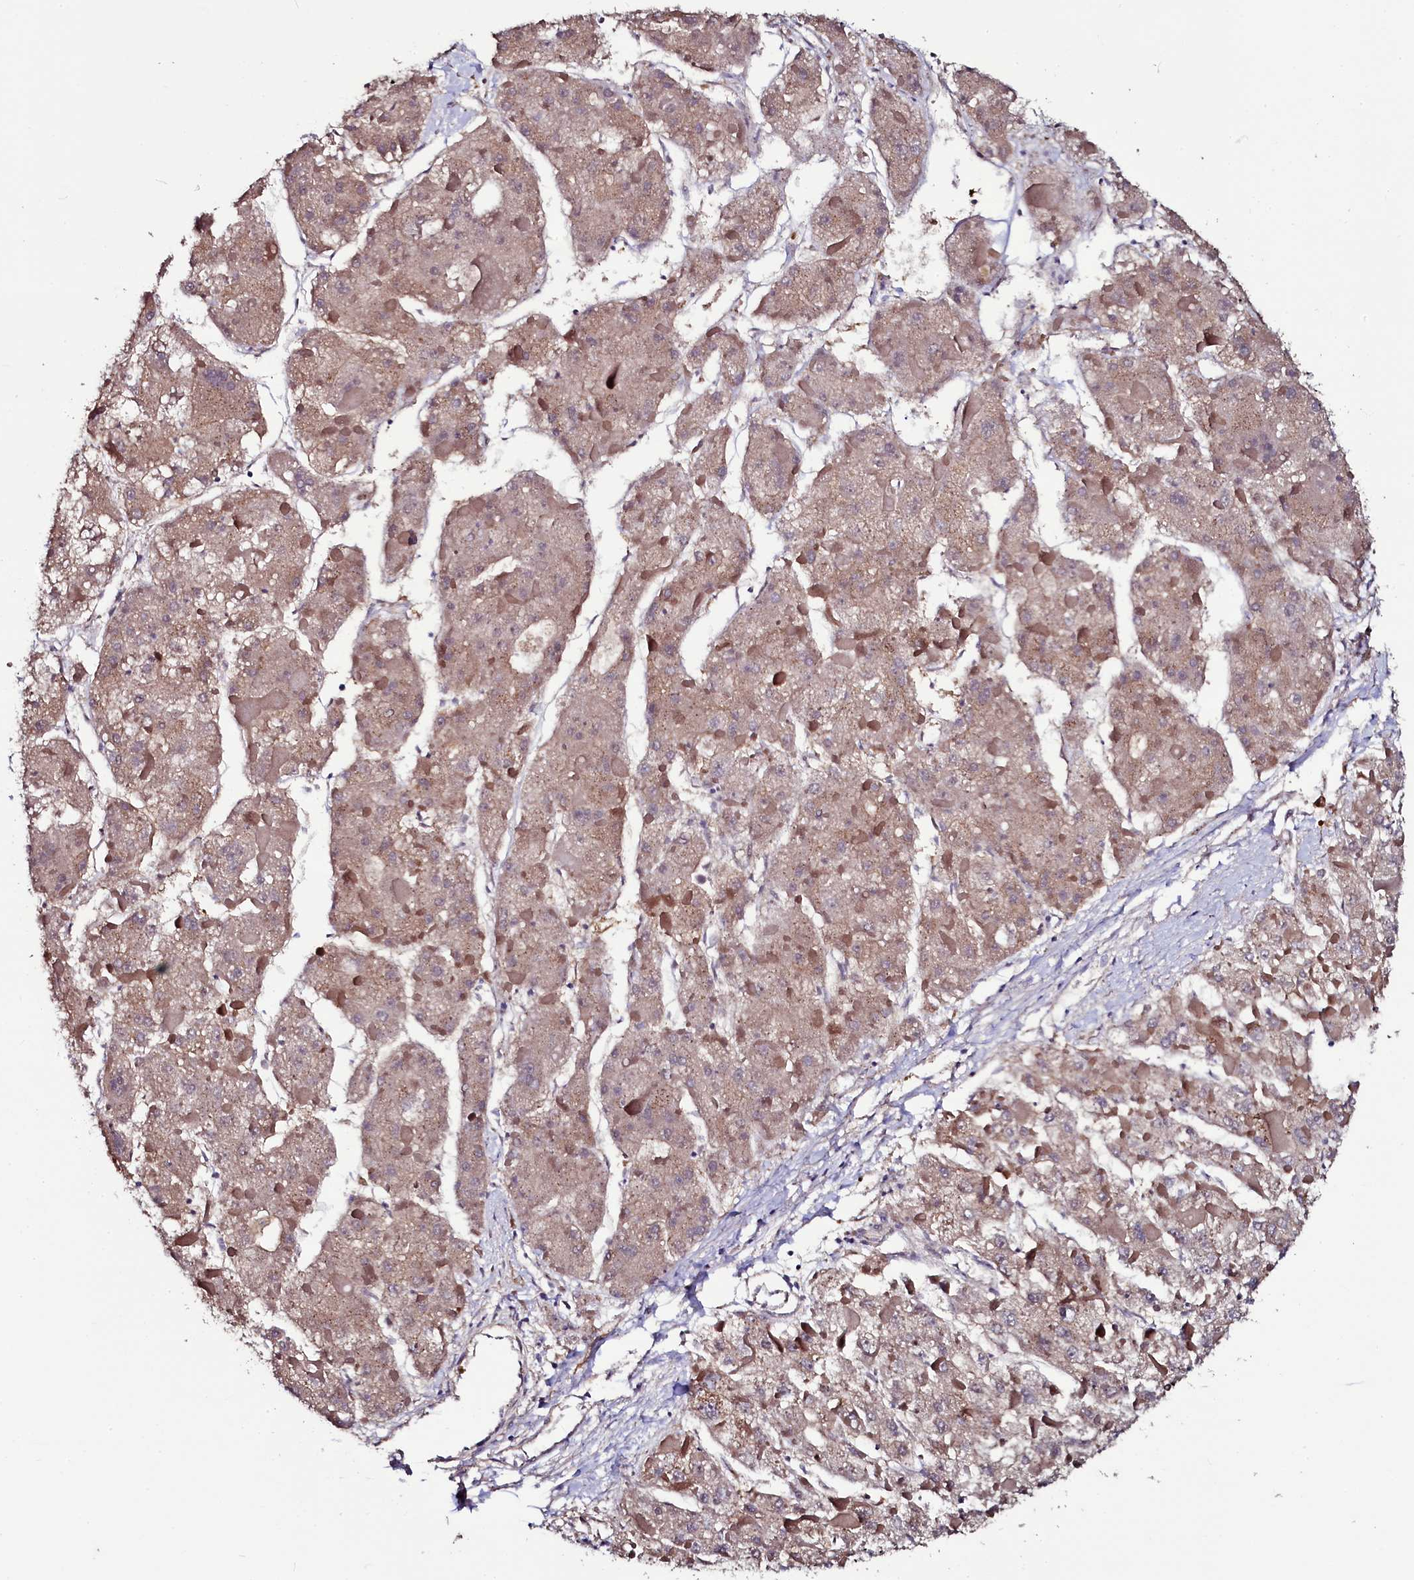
{"staining": {"intensity": "moderate", "quantity": ">75%", "location": "cytoplasmic/membranous"}, "tissue": "liver cancer", "cell_type": "Tumor cells", "image_type": "cancer", "snomed": [{"axis": "morphology", "description": "Carcinoma, Hepatocellular, NOS"}, {"axis": "topography", "description": "Liver"}], "caption": "Hepatocellular carcinoma (liver) stained with DAB (3,3'-diaminobenzidine) immunohistochemistry (IHC) shows medium levels of moderate cytoplasmic/membranous expression in about >75% of tumor cells.", "gene": "USPL1", "patient": {"sex": "female", "age": 73}}